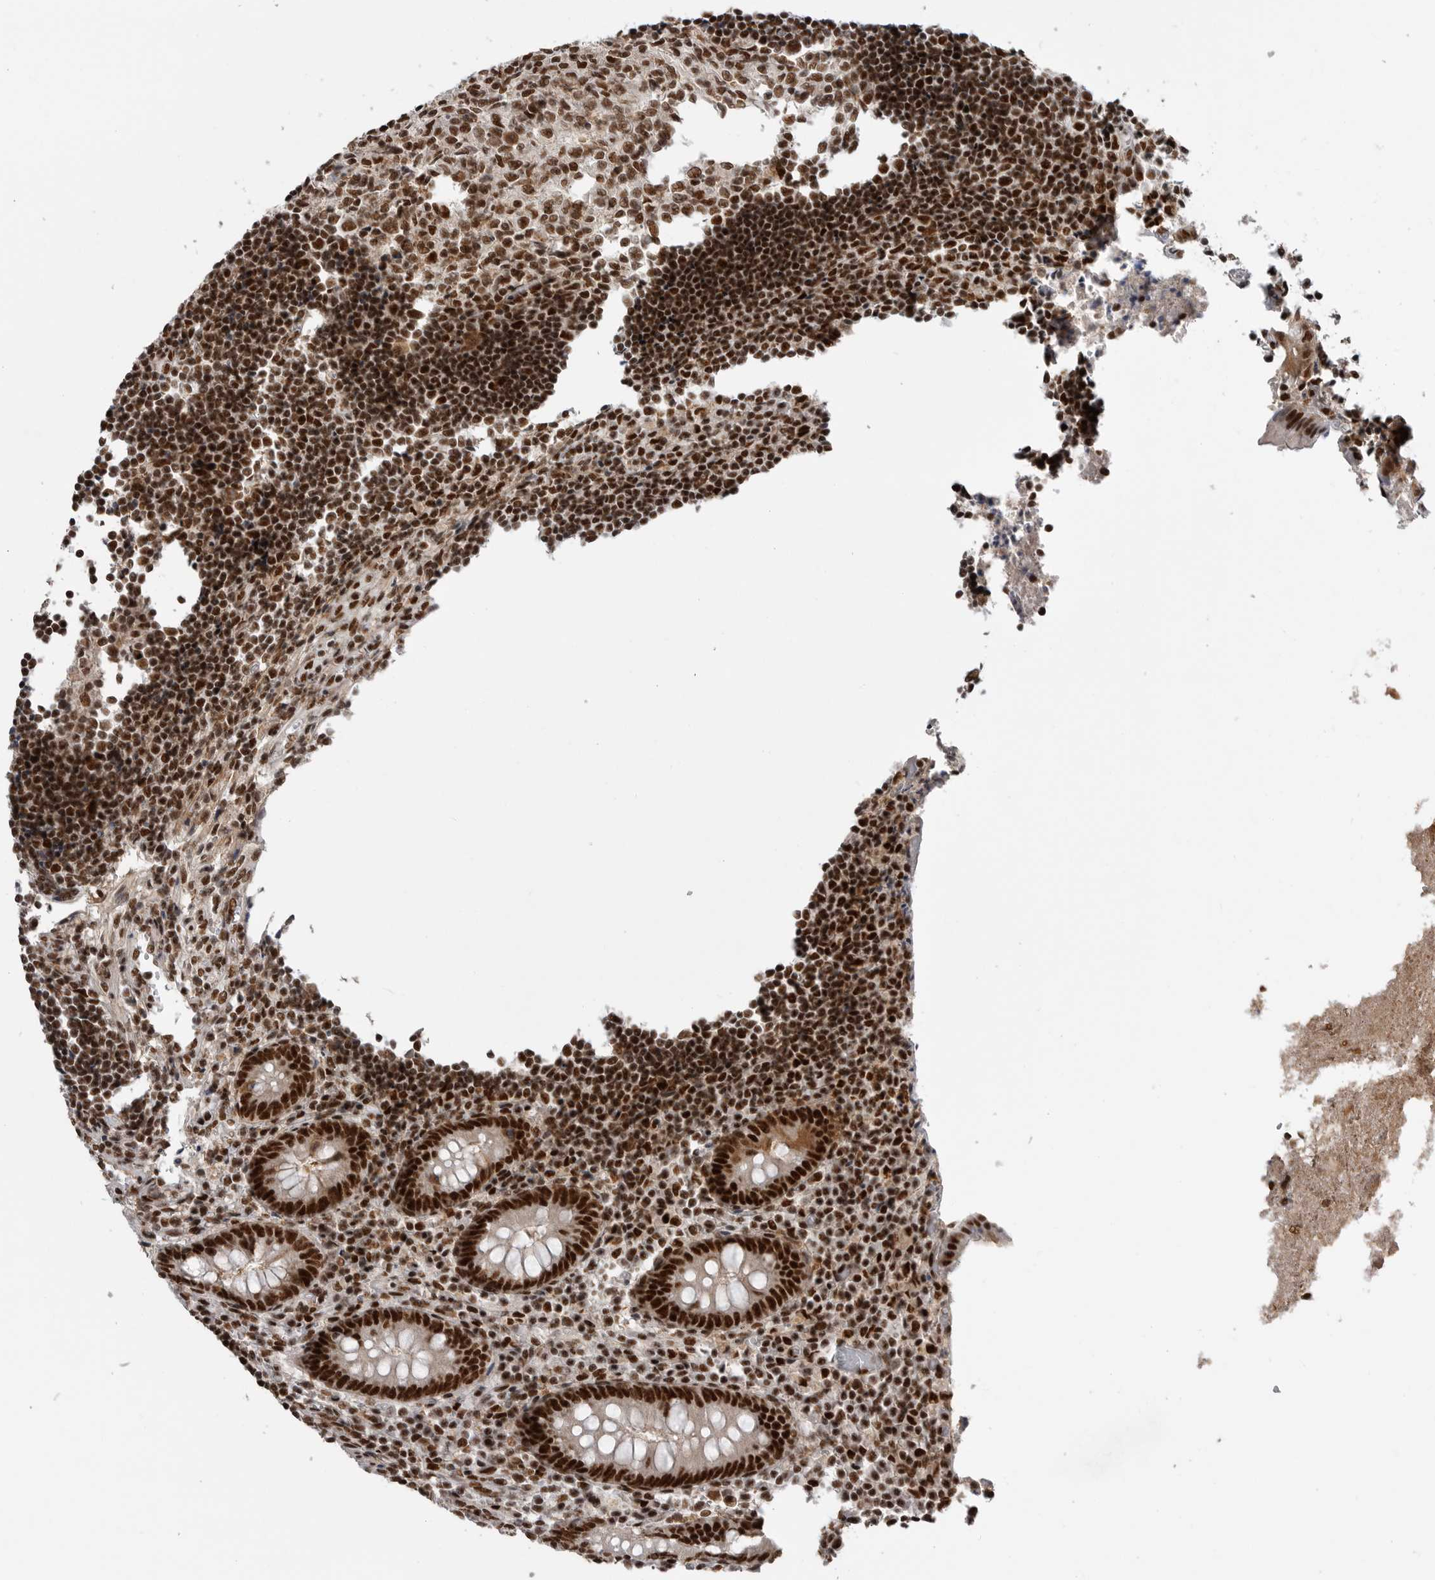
{"staining": {"intensity": "strong", "quantity": ">75%", "location": "nuclear"}, "tissue": "appendix", "cell_type": "Glandular cells", "image_type": "normal", "snomed": [{"axis": "morphology", "description": "Normal tissue, NOS"}, {"axis": "topography", "description": "Appendix"}], "caption": "High-power microscopy captured an IHC micrograph of unremarkable appendix, revealing strong nuclear staining in approximately >75% of glandular cells. (brown staining indicates protein expression, while blue staining denotes nuclei).", "gene": "PPP1R8", "patient": {"sex": "female", "age": 17}}